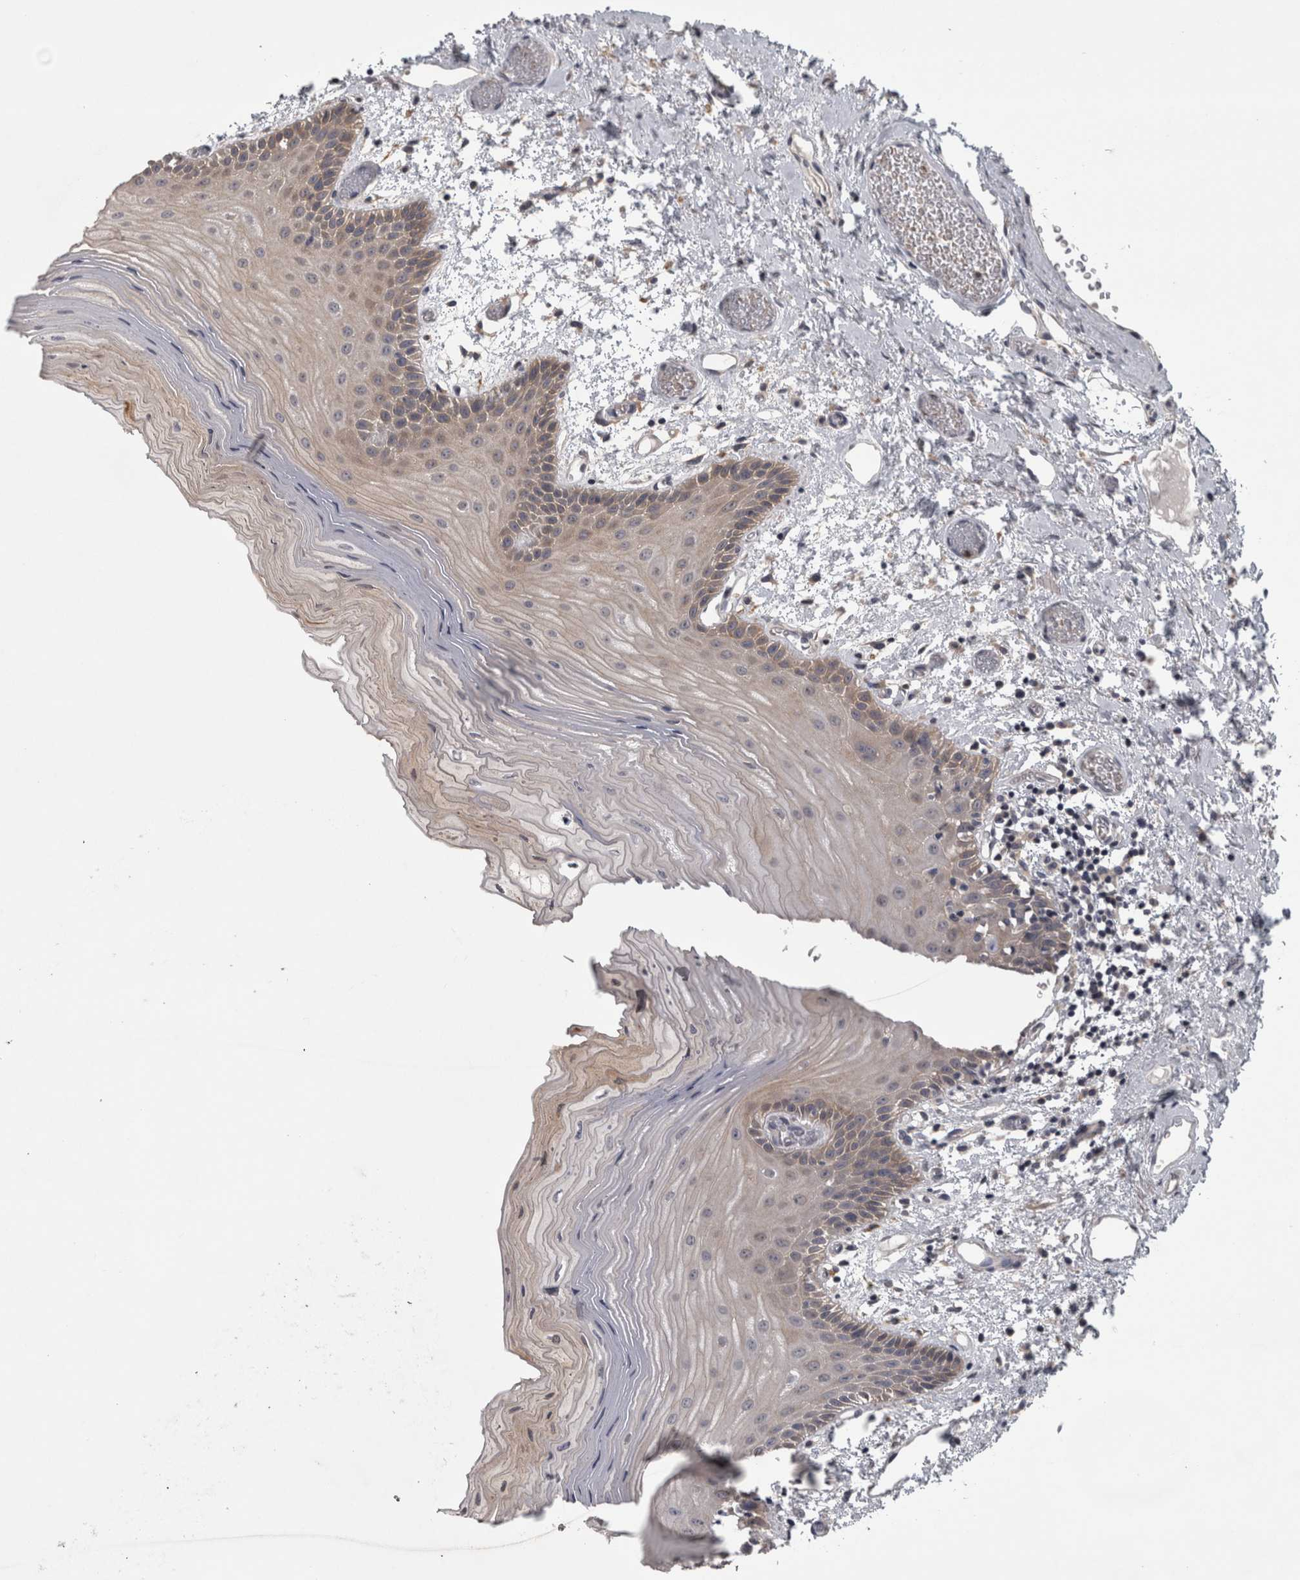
{"staining": {"intensity": "weak", "quantity": "<25%", "location": "cytoplasmic/membranous"}, "tissue": "oral mucosa", "cell_type": "Squamous epithelial cells", "image_type": "normal", "snomed": [{"axis": "morphology", "description": "Normal tissue, NOS"}, {"axis": "topography", "description": "Oral tissue"}], "caption": "Immunohistochemistry (IHC) of normal oral mucosa exhibits no expression in squamous epithelial cells. The staining is performed using DAB (3,3'-diaminobenzidine) brown chromogen with nuclei counter-stained in using hematoxylin.", "gene": "PRKCI", "patient": {"sex": "male", "age": 52}}